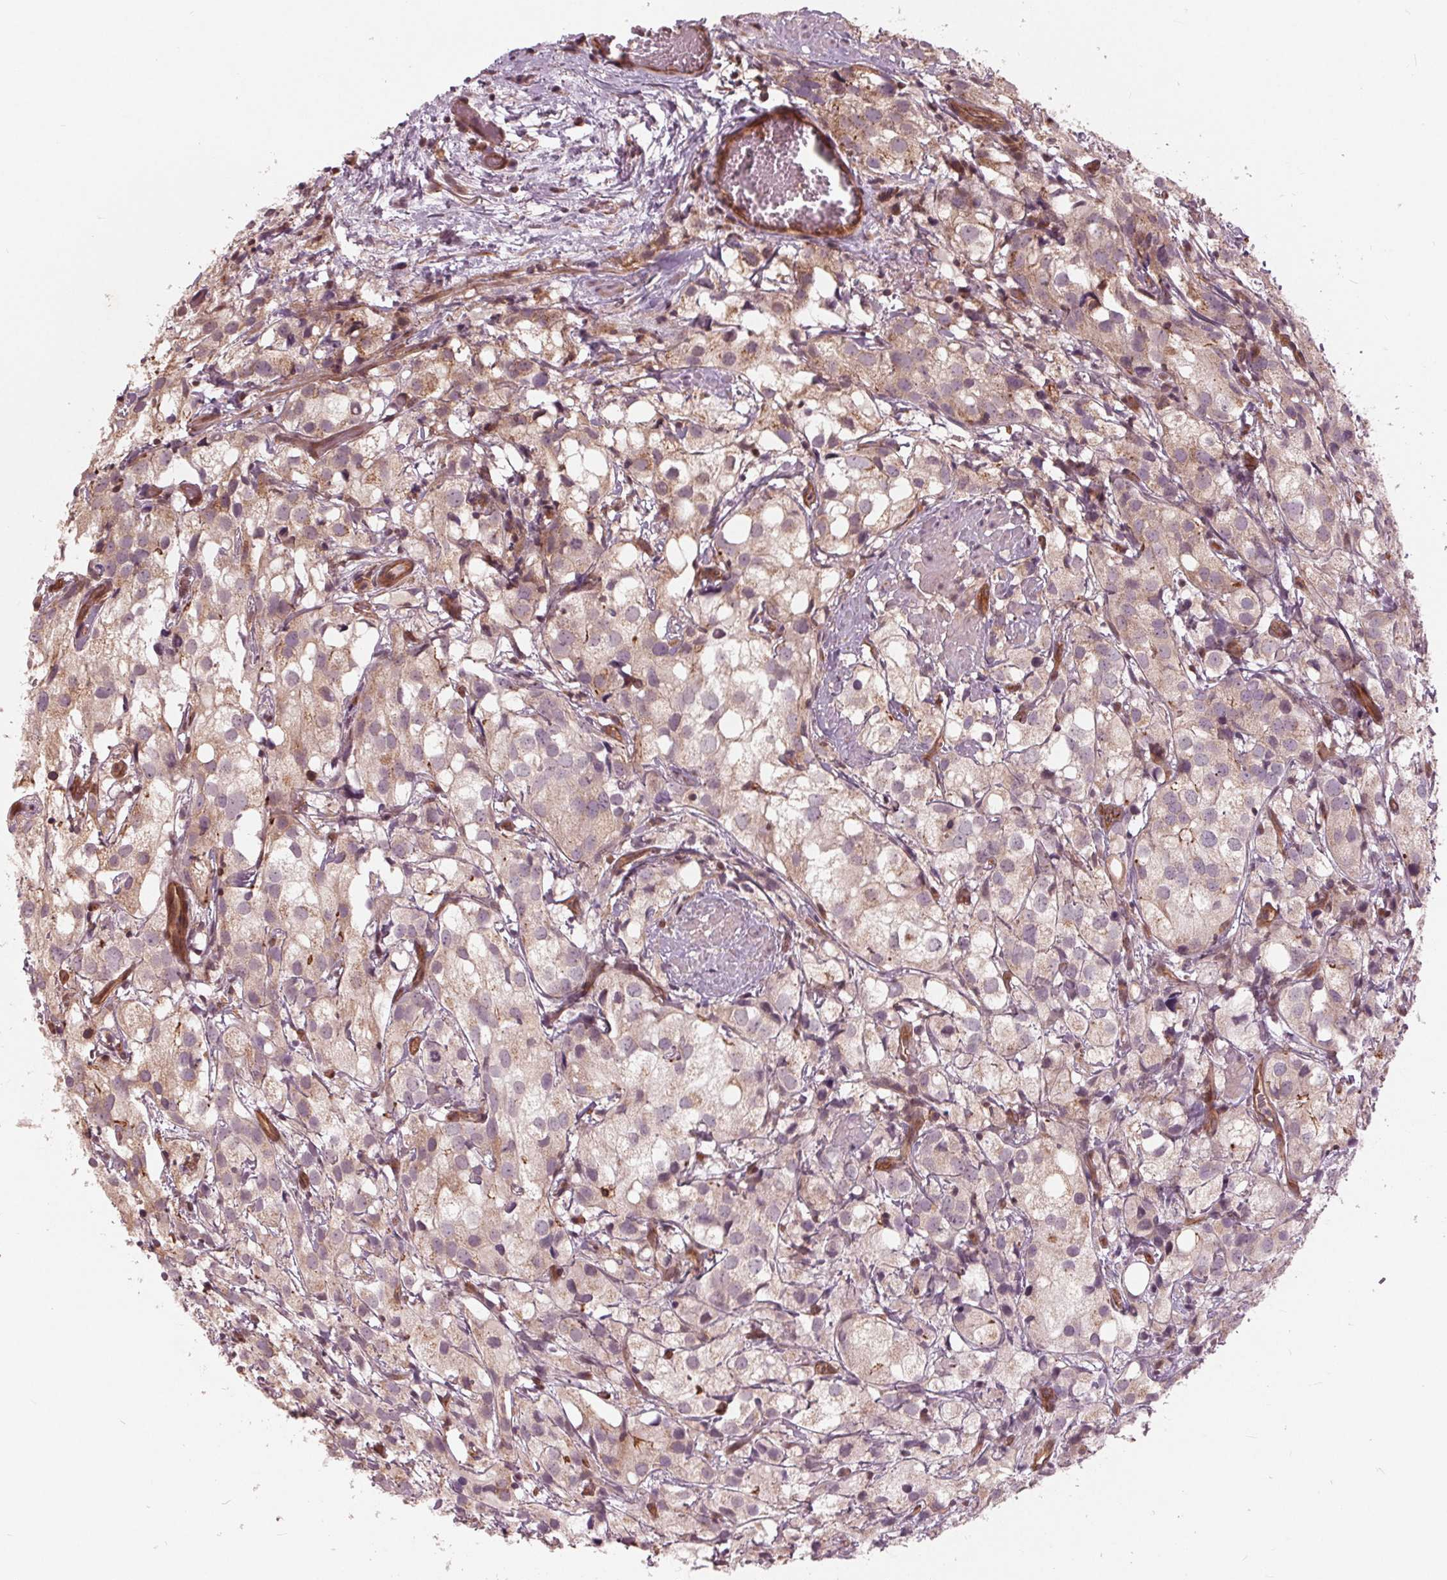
{"staining": {"intensity": "weak", "quantity": ">75%", "location": "cytoplasmic/membranous"}, "tissue": "prostate cancer", "cell_type": "Tumor cells", "image_type": "cancer", "snomed": [{"axis": "morphology", "description": "Adenocarcinoma, High grade"}, {"axis": "topography", "description": "Prostate"}], "caption": "Brown immunohistochemical staining in human prostate cancer (adenocarcinoma (high-grade)) exhibits weak cytoplasmic/membranous positivity in approximately >75% of tumor cells. Using DAB (3,3'-diaminobenzidine) (brown) and hematoxylin (blue) stains, captured at high magnification using brightfield microscopy.", "gene": "TXNIP", "patient": {"sex": "male", "age": 86}}